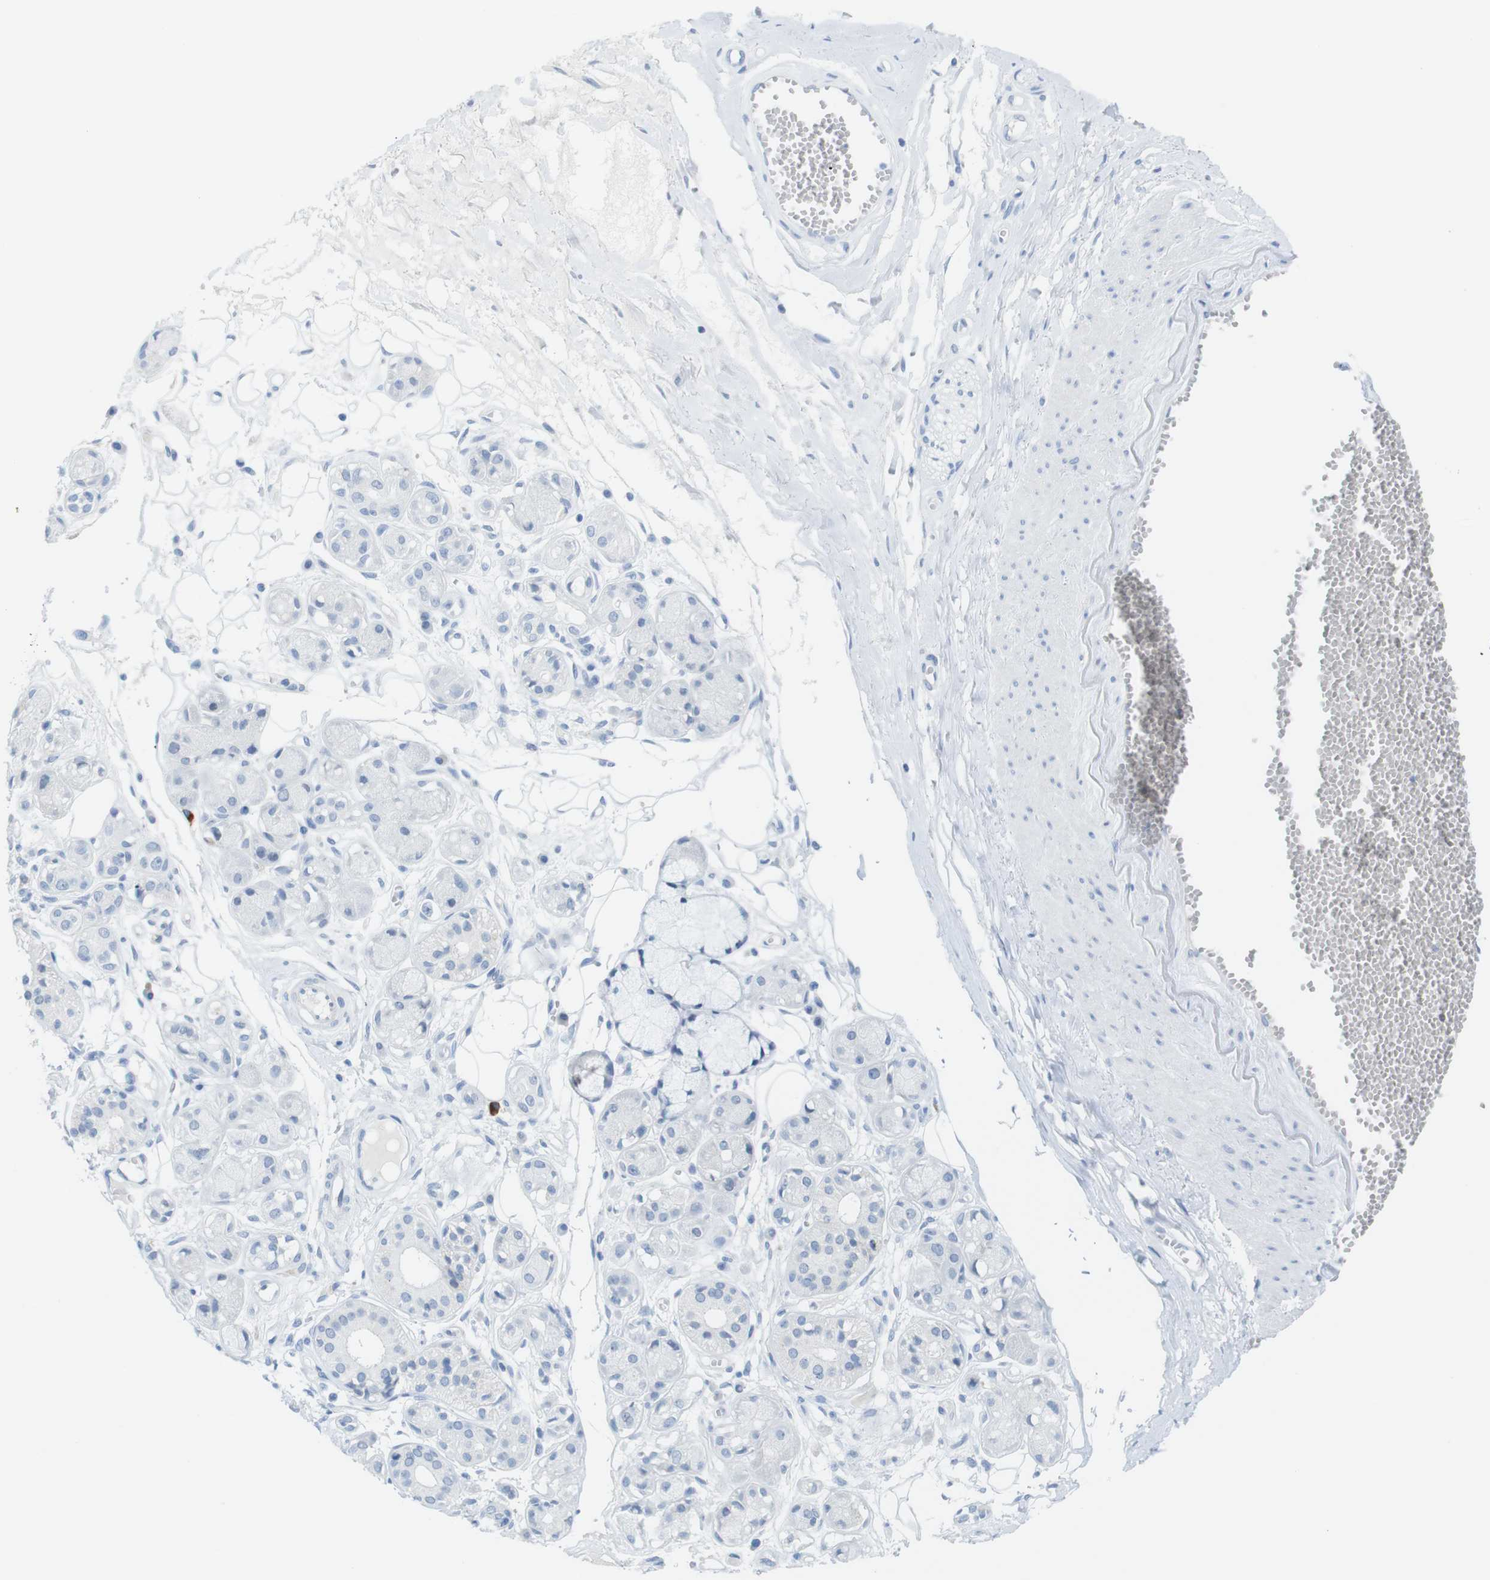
{"staining": {"intensity": "negative", "quantity": "none", "location": "none"}, "tissue": "adipose tissue", "cell_type": "Adipocytes", "image_type": "normal", "snomed": [{"axis": "morphology", "description": "Normal tissue, NOS"}, {"axis": "morphology", "description": "Inflammation, NOS"}, {"axis": "topography", "description": "Salivary gland"}, {"axis": "topography", "description": "Peripheral nerve tissue"}], "caption": "Adipose tissue stained for a protein using immunohistochemistry shows no expression adipocytes.", "gene": "OPN1SW", "patient": {"sex": "female", "age": 75}}